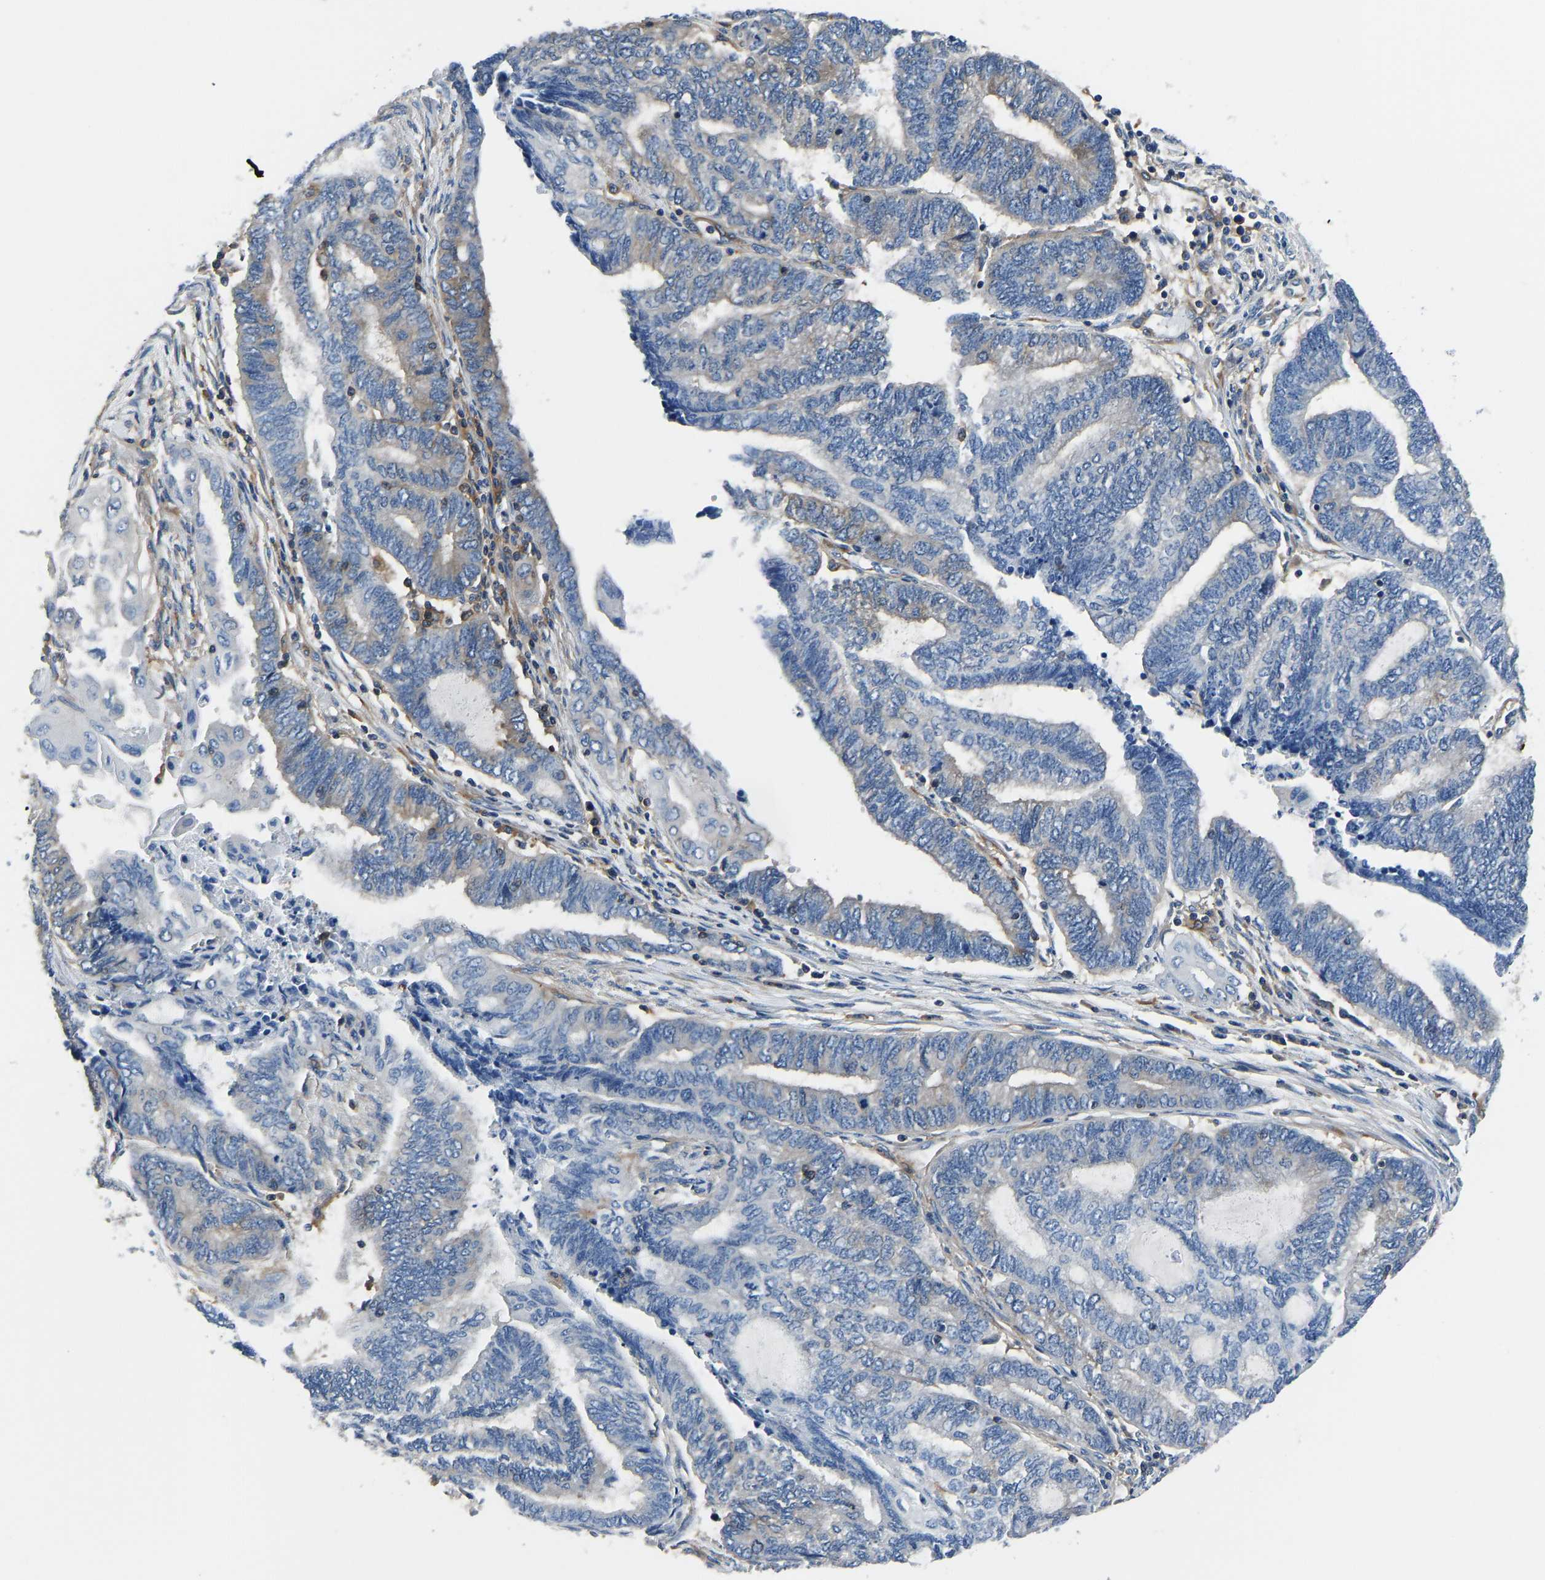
{"staining": {"intensity": "weak", "quantity": "<25%", "location": "cytoplasmic/membranous"}, "tissue": "endometrial cancer", "cell_type": "Tumor cells", "image_type": "cancer", "snomed": [{"axis": "morphology", "description": "Adenocarcinoma, NOS"}, {"axis": "topography", "description": "Uterus"}, {"axis": "topography", "description": "Endometrium"}], "caption": "Image shows no protein expression in tumor cells of adenocarcinoma (endometrial) tissue. (DAB IHC, high magnification).", "gene": "PRKAR1A", "patient": {"sex": "female", "age": 70}}